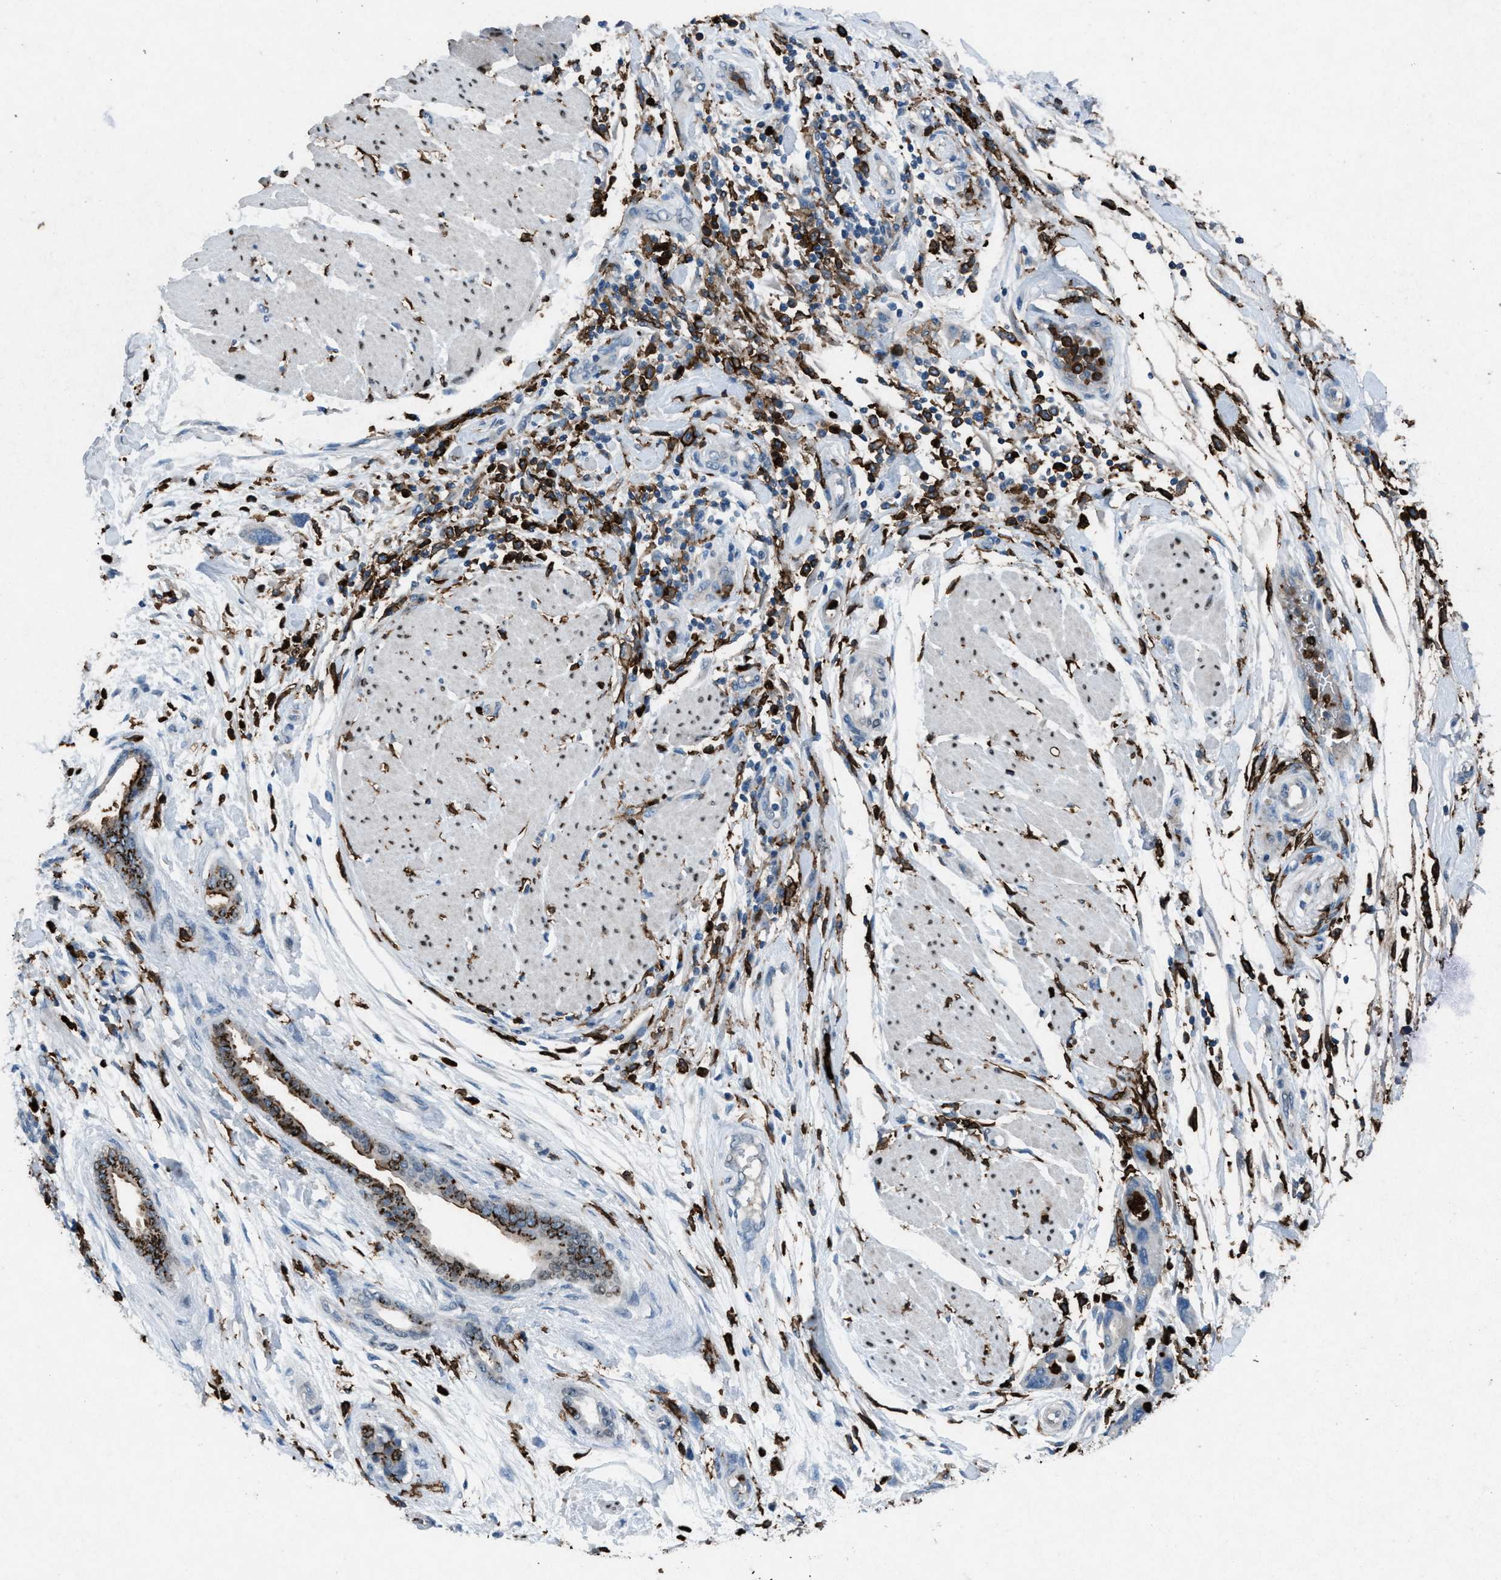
{"staining": {"intensity": "strong", "quantity": ">75%", "location": "cytoplasmic/membranous"}, "tissue": "pancreatic cancer", "cell_type": "Tumor cells", "image_type": "cancer", "snomed": [{"axis": "morphology", "description": "Normal tissue, NOS"}, {"axis": "morphology", "description": "Adenocarcinoma, NOS"}, {"axis": "topography", "description": "Pancreas"}], "caption": "An IHC image of tumor tissue is shown. Protein staining in brown highlights strong cytoplasmic/membranous positivity in pancreatic adenocarcinoma within tumor cells.", "gene": "FCER1G", "patient": {"sex": "female", "age": 71}}